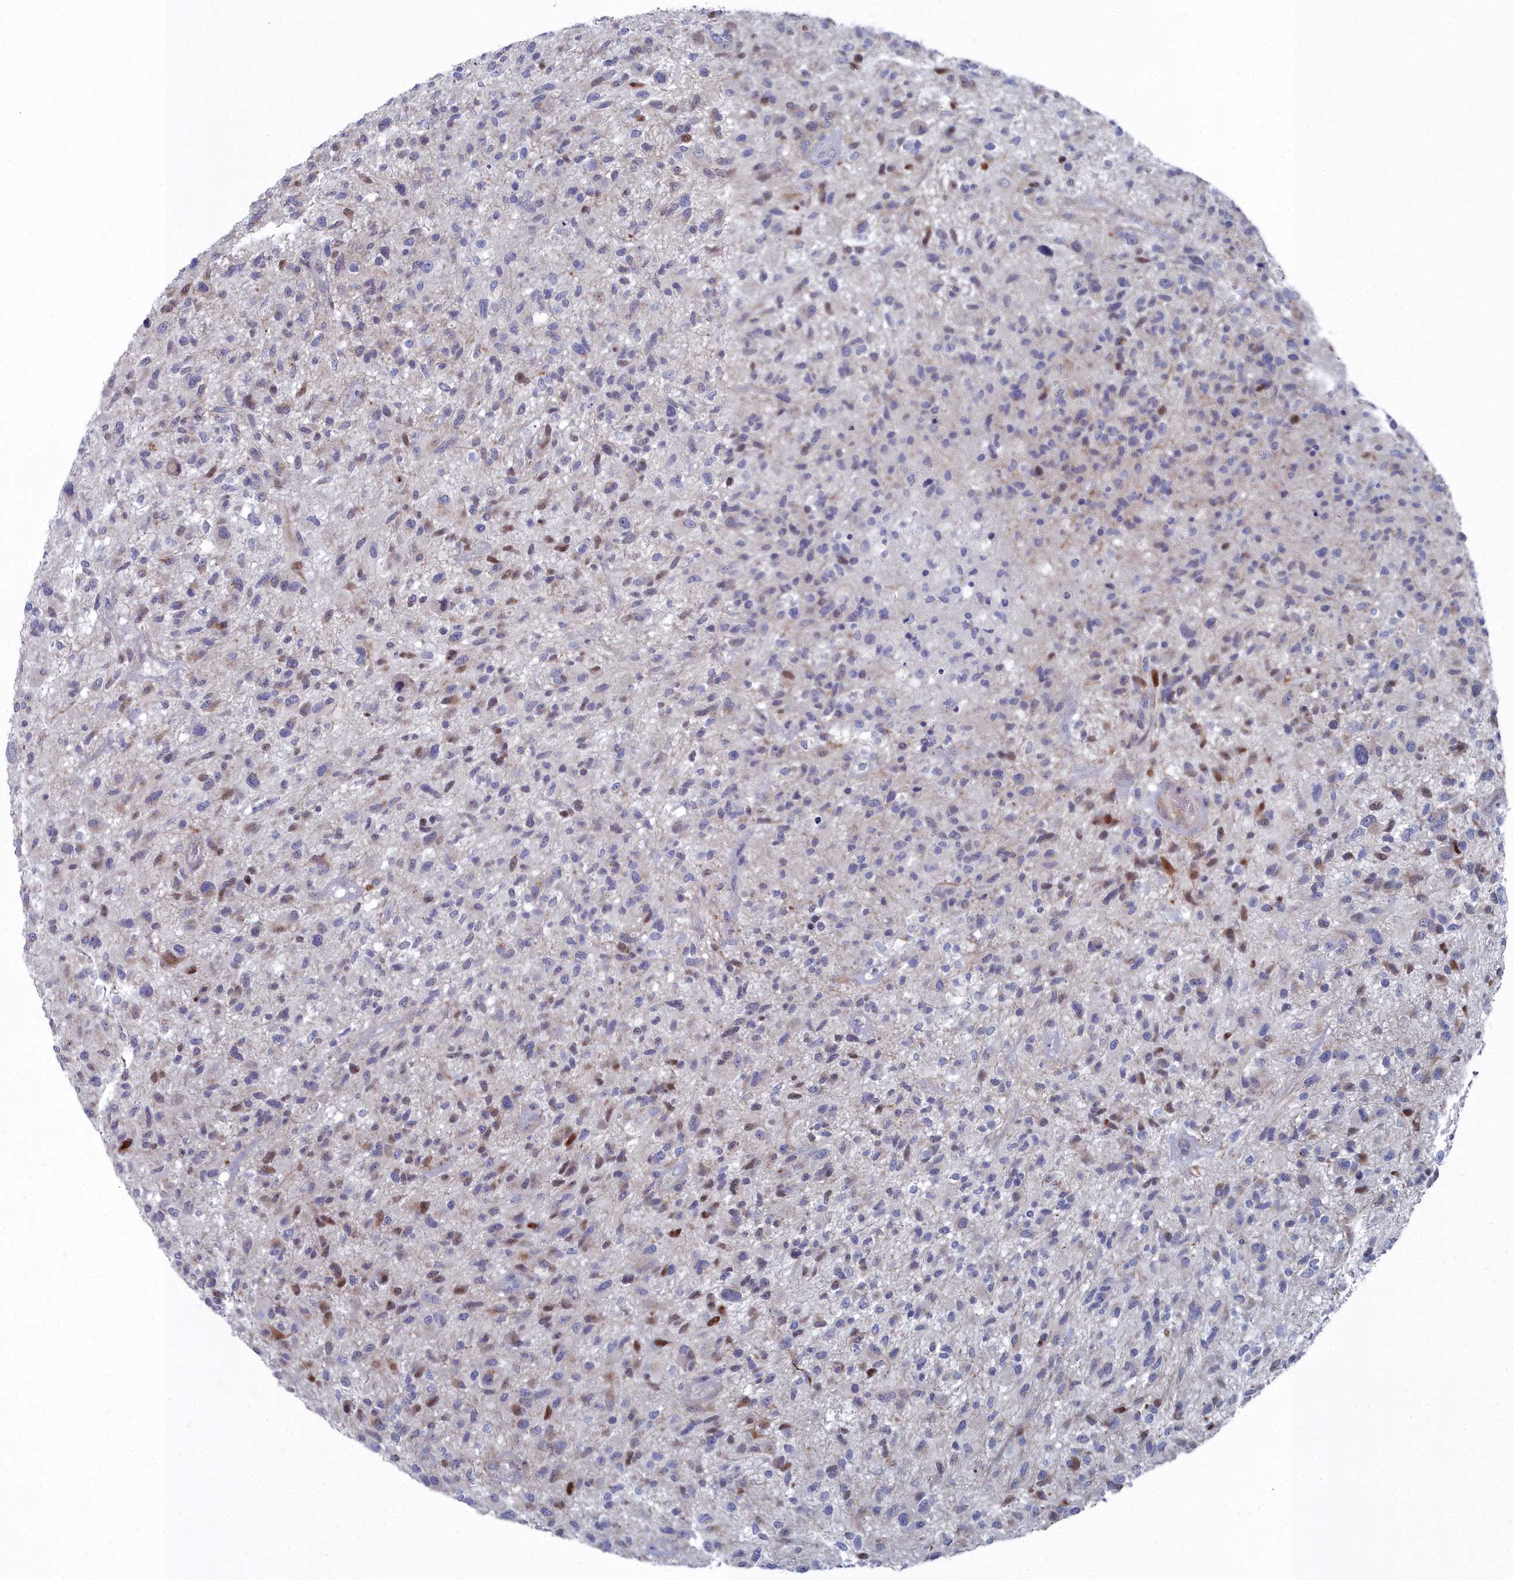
{"staining": {"intensity": "moderate", "quantity": "<25%", "location": "nuclear"}, "tissue": "glioma", "cell_type": "Tumor cells", "image_type": "cancer", "snomed": [{"axis": "morphology", "description": "Glioma, malignant, High grade"}, {"axis": "topography", "description": "Brain"}], "caption": "Tumor cells display low levels of moderate nuclear positivity in approximately <25% of cells in high-grade glioma (malignant).", "gene": "SHISAL2A", "patient": {"sex": "male", "age": 47}}